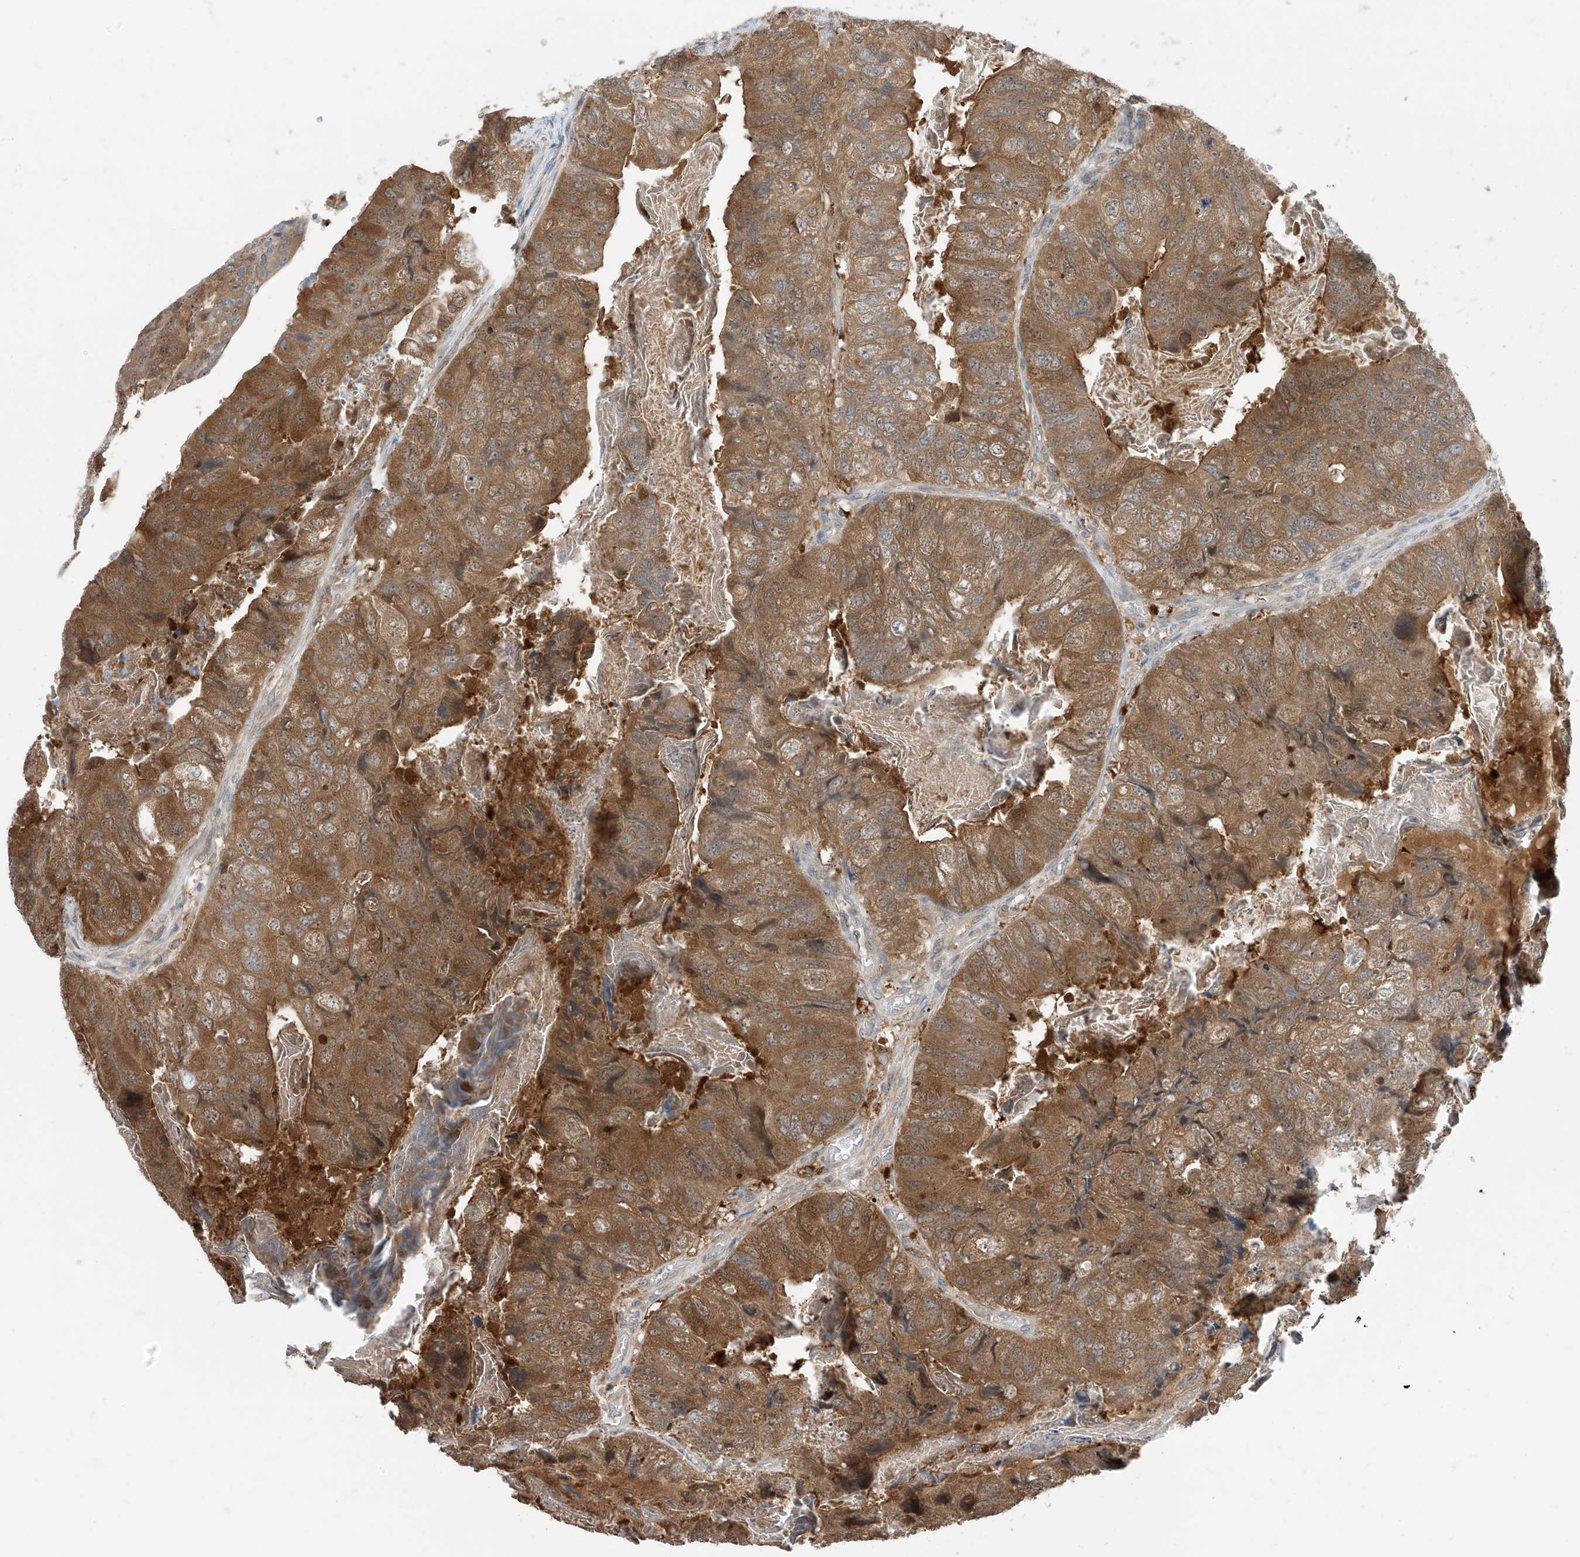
{"staining": {"intensity": "strong", "quantity": ">75%", "location": "cytoplasmic/membranous"}, "tissue": "colorectal cancer", "cell_type": "Tumor cells", "image_type": "cancer", "snomed": [{"axis": "morphology", "description": "Adenocarcinoma, NOS"}, {"axis": "topography", "description": "Rectum"}], "caption": "About >75% of tumor cells in human colorectal cancer display strong cytoplasmic/membranous protein expression as visualized by brown immunohistochemical staining.", "gene": "TTC38", "patient": {"sex": "male", "age": 63}}